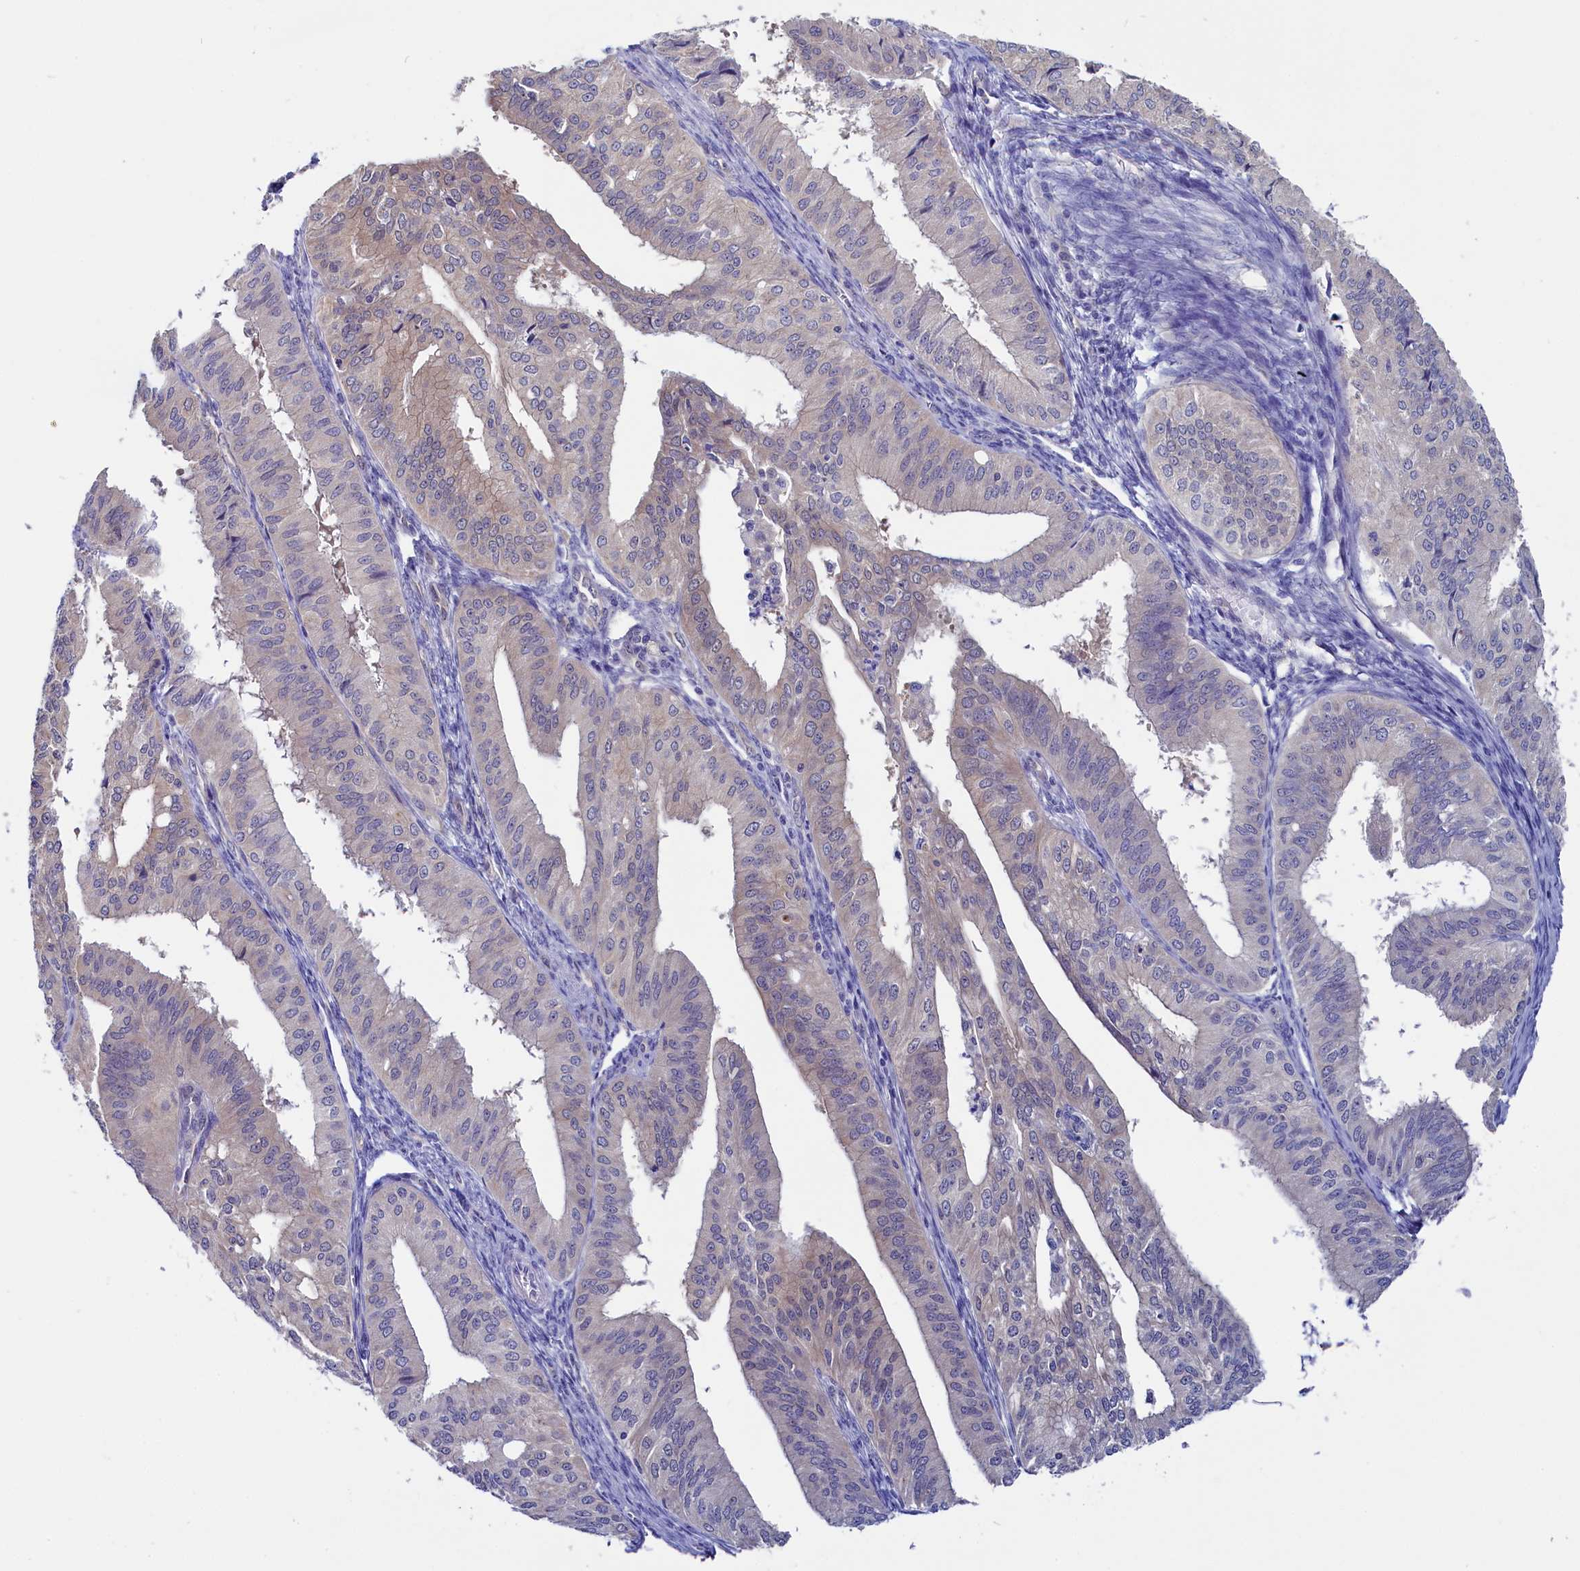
{"staining": {"intensity": "negative", "quantity": "none", "location": "none"}, "tissue": "endometrial cancer", "cell_type": "Tumor cells", "image_type": "cancer", "snomed": [{"axis": "morphology", "description": "Adenocarcinoma, NOS"}, {"axis": "topography", "description": "Endometrium"}], "caption": "IHC photomicrograph of endometrial adenocarcinoma stained for a protein (brown), which shows no positivity in tumor cells.", "gene": "CIAPIN1", "patient": {"sex": "female", "age": 50}}